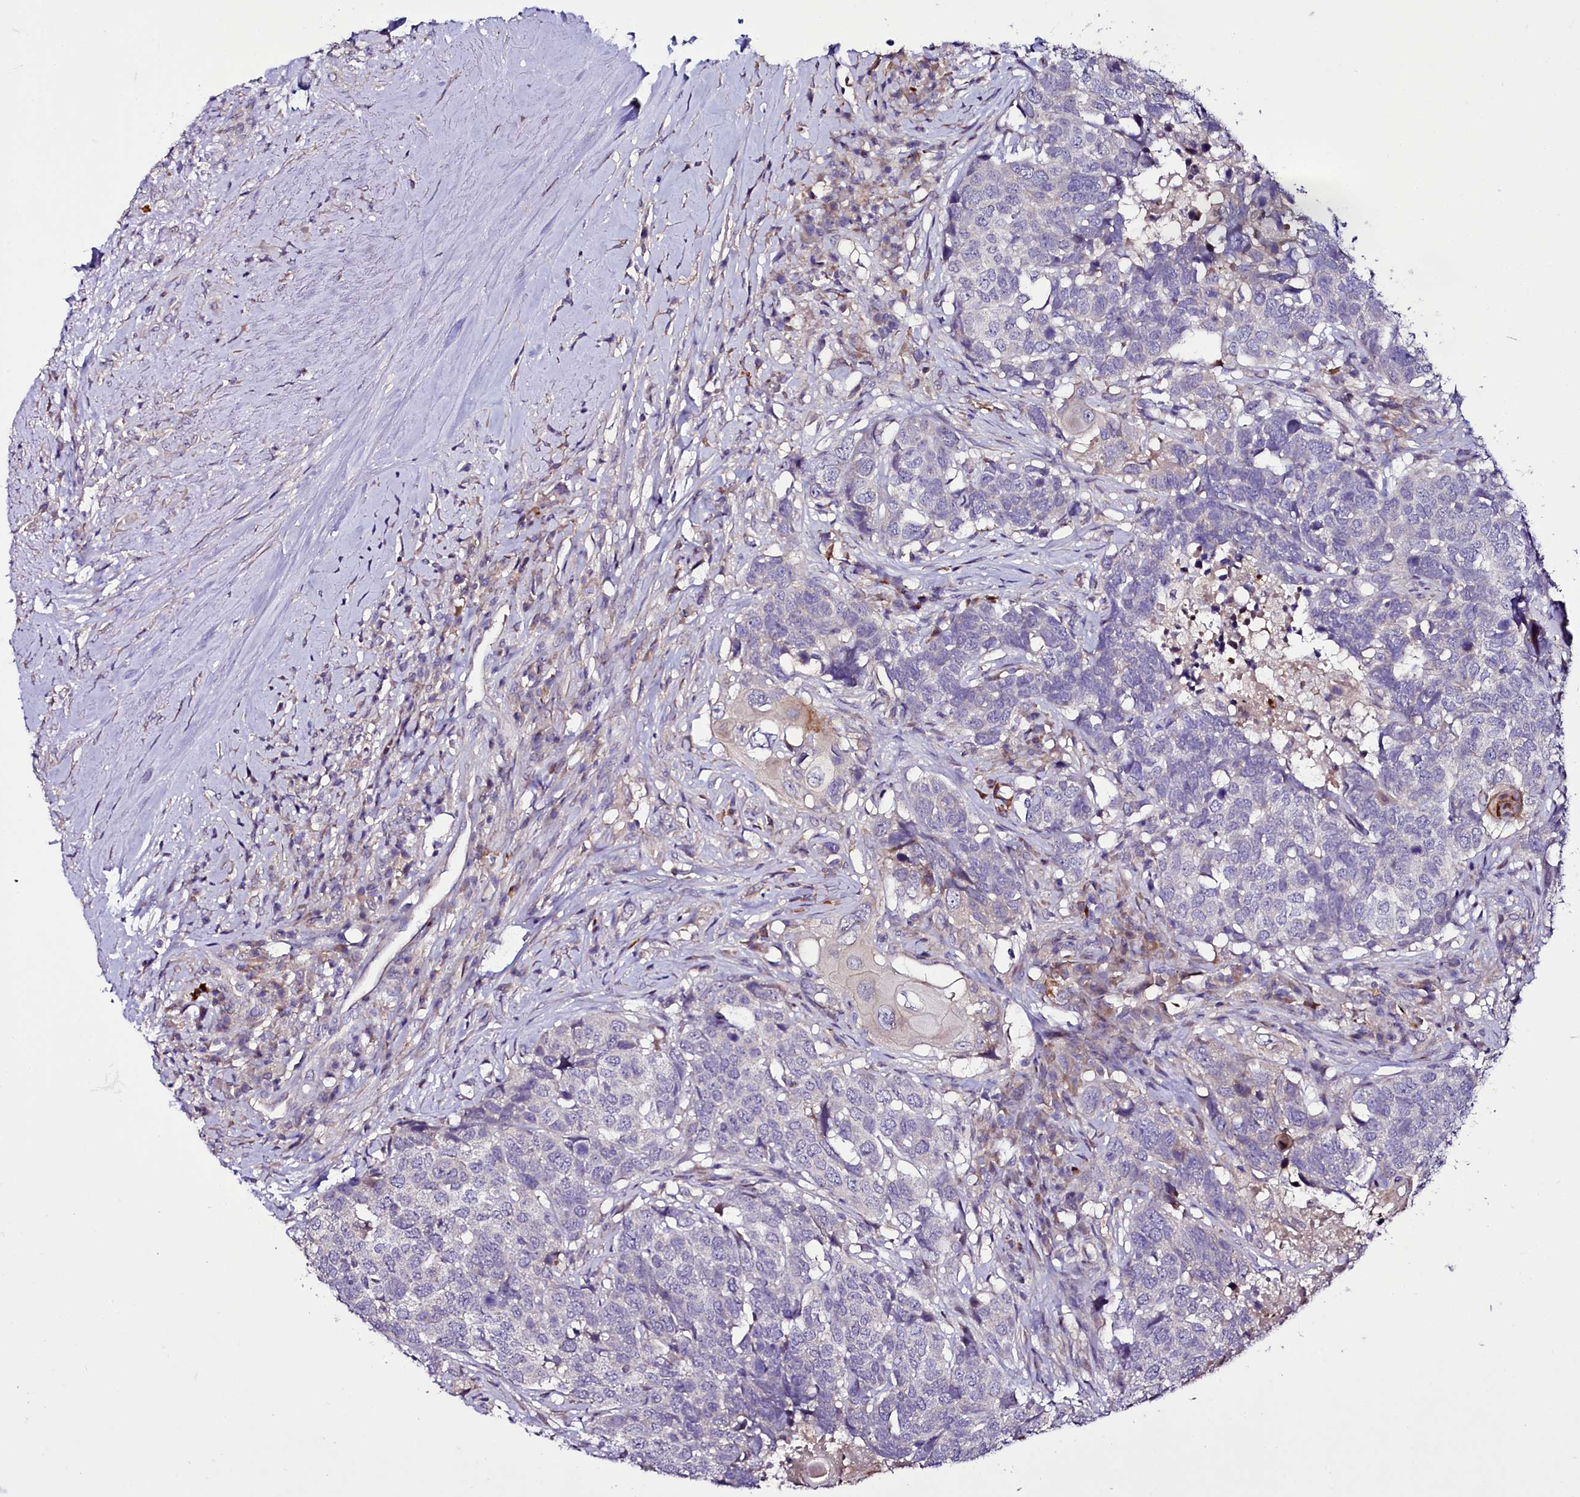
{"staining": {"intensity": "negative", "quantity": "none", "location": "none"}, "tissue": "head and neck cancer", "cell_type": "Tumor cells", "image_type": "cancer", "snomed": [{"axis": "morphology", "description": "Squamous cell carcinoma, NOS"}, {"axis": "topography", "description": "Head-Neck"}], "caption": "Protein analysis of head and neck cancer (squamous cell carcinoma) shows no significant staining in tumor cells.", "gene": "ZC3H12C", "patient": {"sex": "male", "age": 66}}